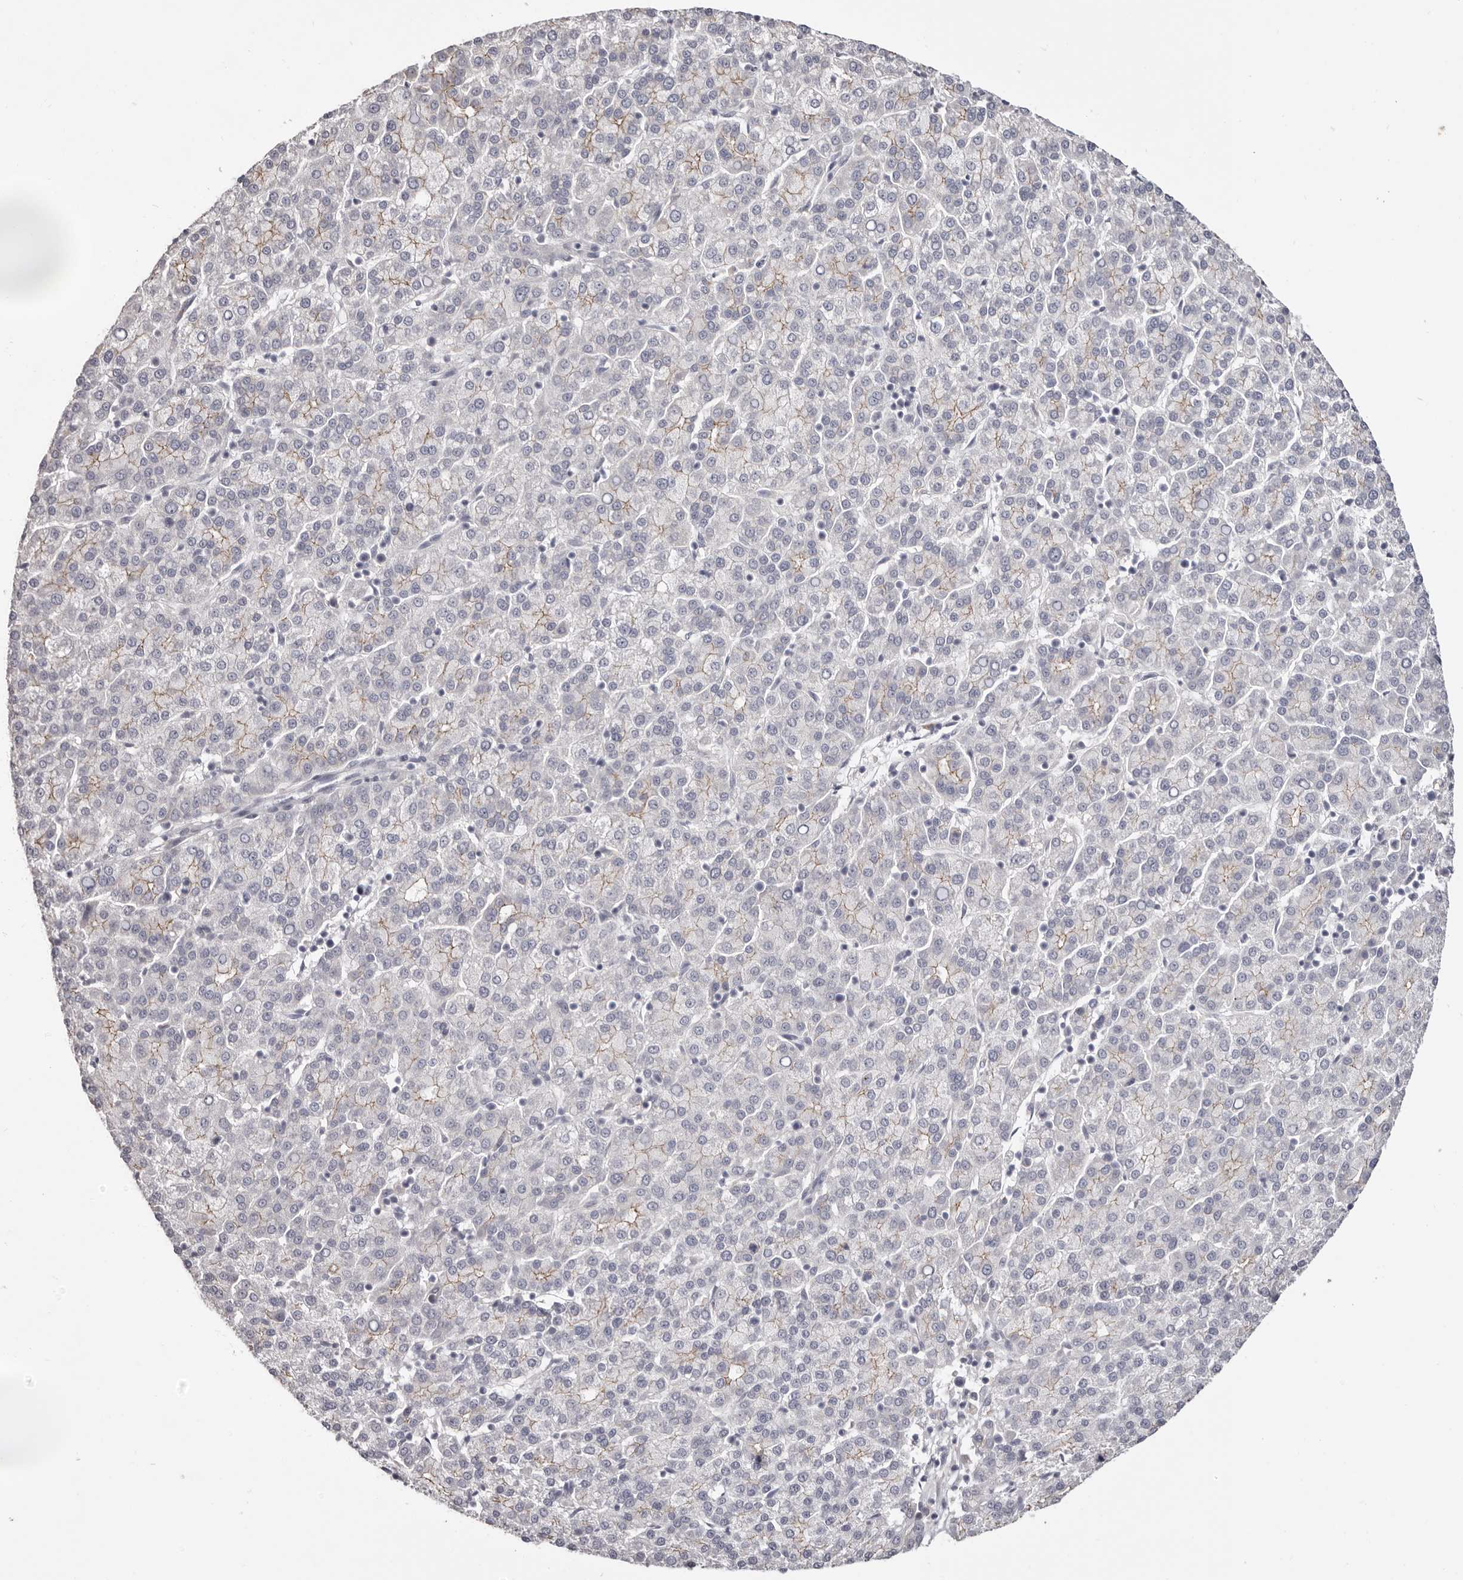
{"staining": {"intensity": "weak", "quantity": "<25%", "location": "cytoplasmic/membranous"}, "tissue": "liver cancer", "cell_type": "Tumor cells", "image_type": "cancer", "snomed": [{"axis": "morphology", "description": "Carcinoma, Hepatocellular, NOS"}, {"axis": "topography", "description": "Liver"}], "caption": "Human liver cancer stained for a protein using IHC reveals no staining in tumor cells.", "gene": "PCDHB6", "patient": {"sex": "female", "age": 58}}